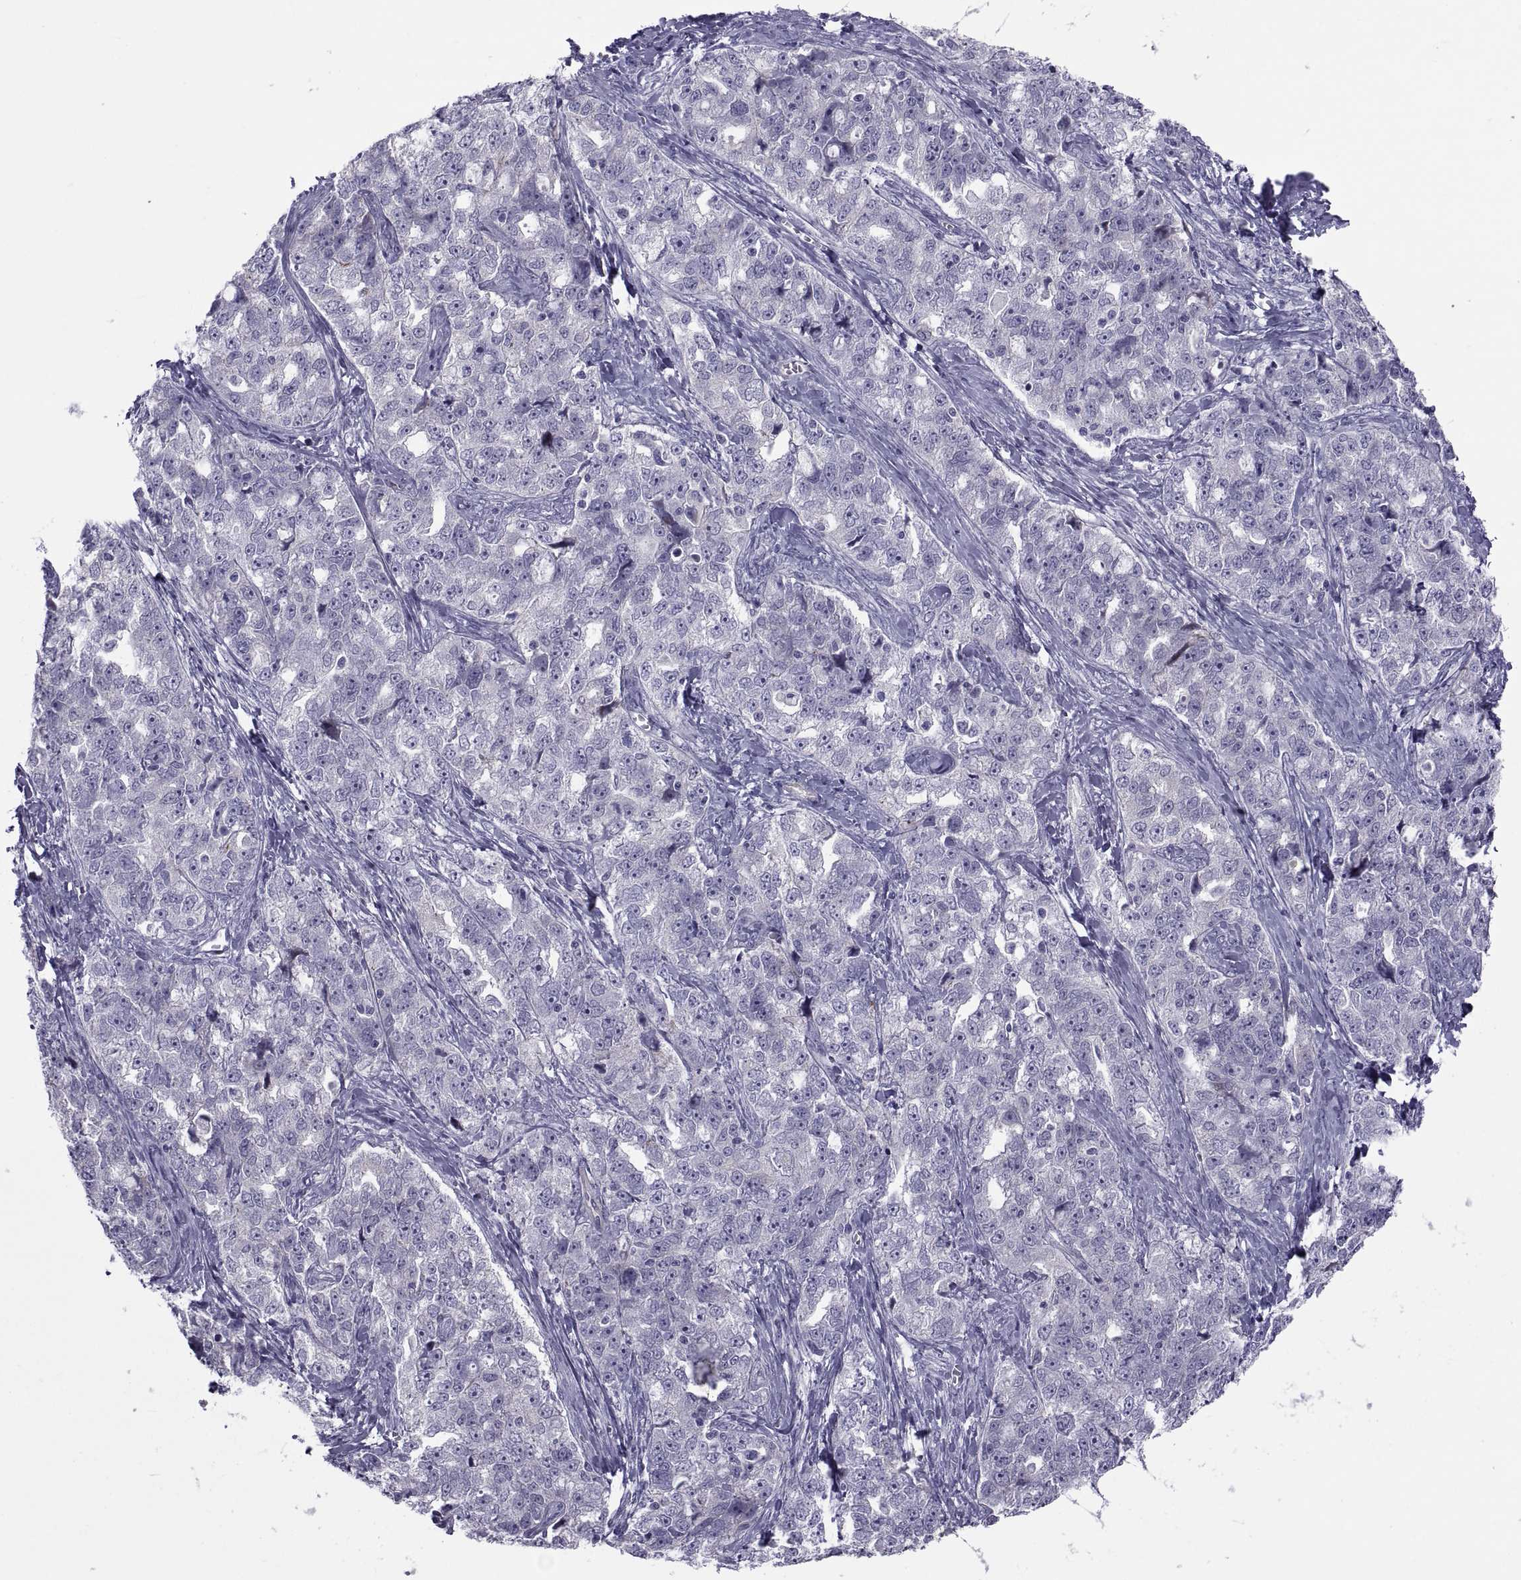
{"staining": {"intensity": "negative", "quantity": "none", "location": "none"}, "tissue": "ovarian cancer", "cell_type": "Tumor cells", "image_type": "cancer", "snomed": [{"axis": "morphology", "description": "Cystadenocarcinoma, serous, NOS"}, {"axis": "topography", "description": "Ovary"}], "caption": "A micrograph of human ovarian cancer is negative for staining in tumor cells.", "gene": "TMEM158", "patient": {"sex": "female", "age": 51}}